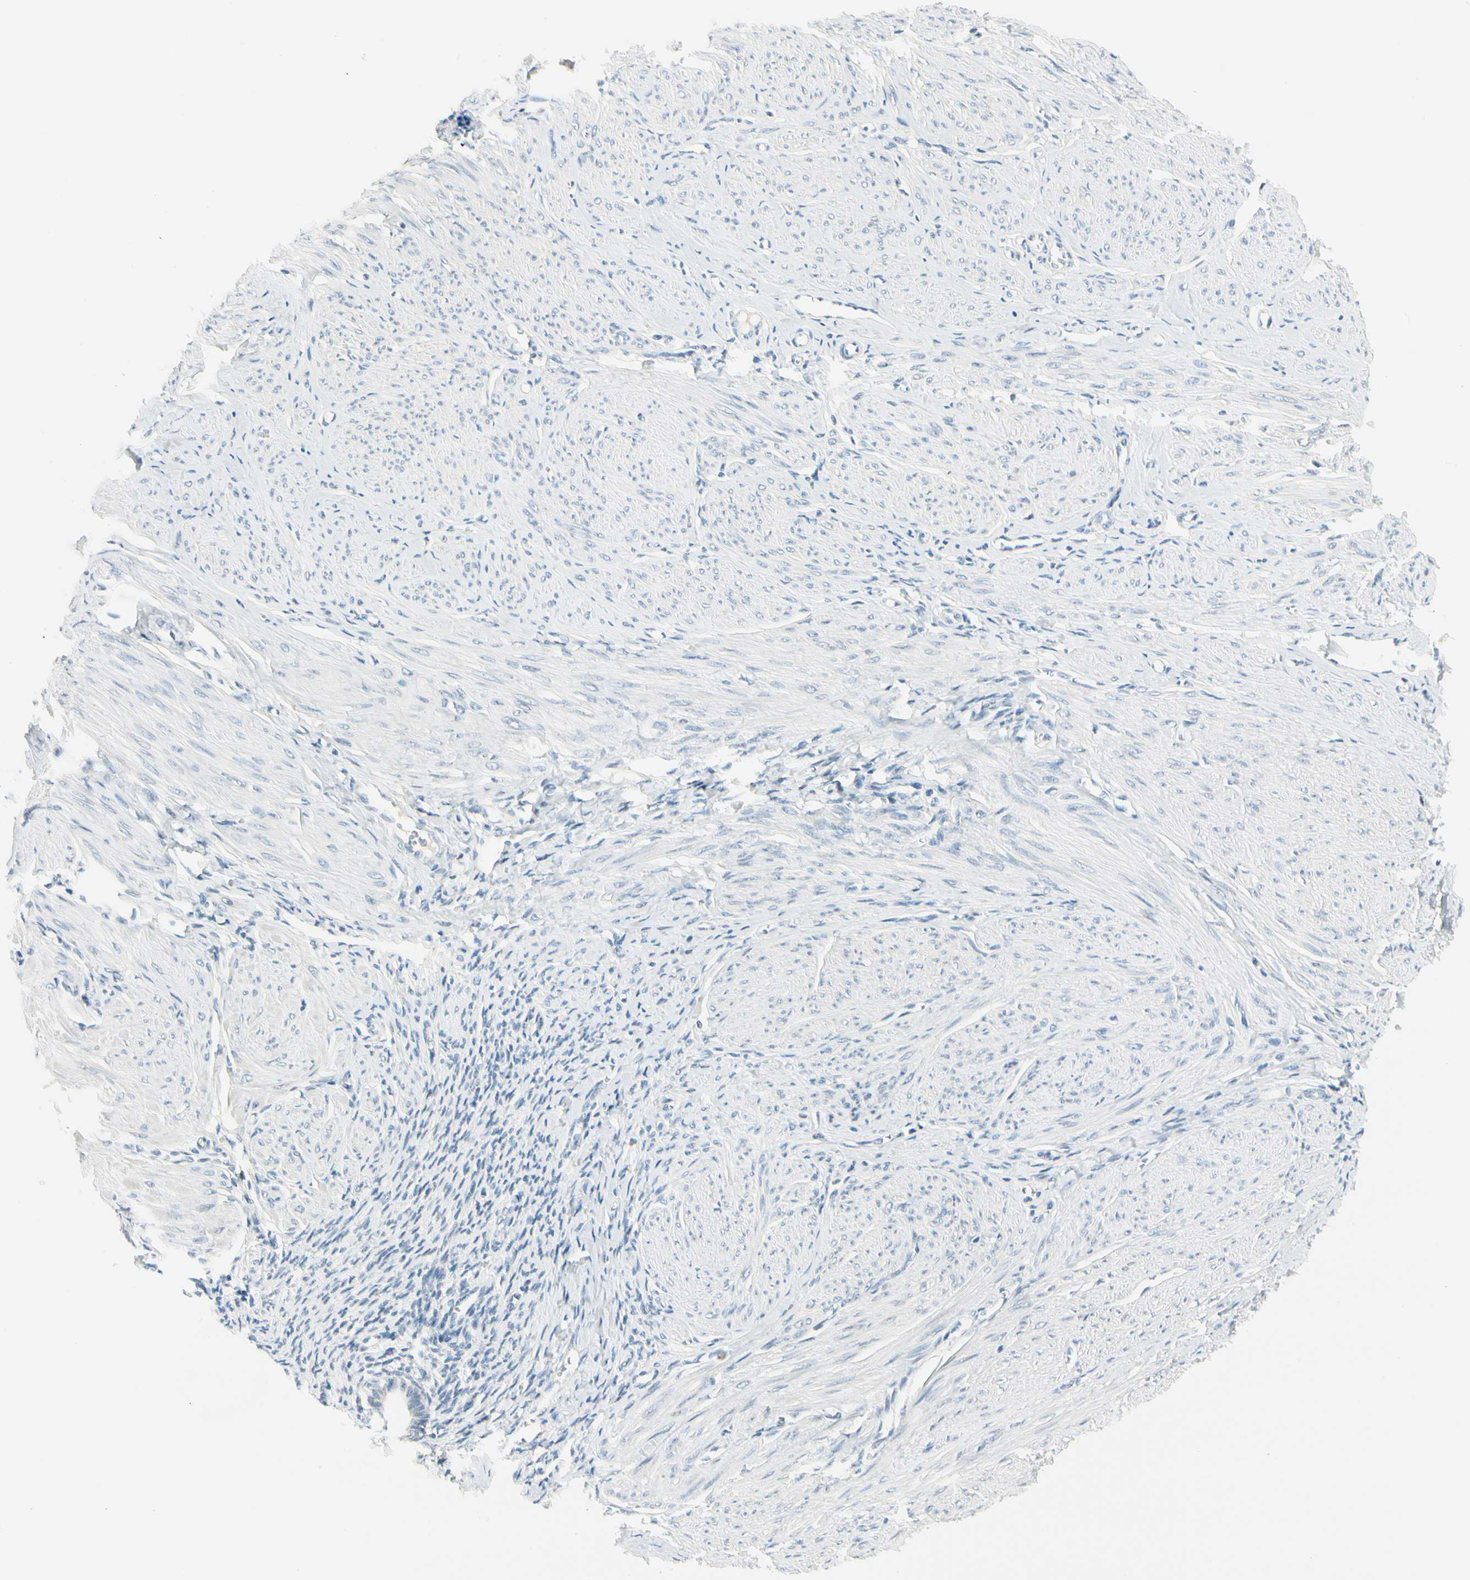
{"staining": {"intensity": "negative", "quantity": "none", "location": "none"}, "tissue": "smooth muscle", "cell_type": "Smooth muscle cells", "image_type": "normal", "snomed": [{"axis": "morphology", "description": "Normal tissue, NOS"}, {"axis": "topography", "description": "Uterus"}], "caption": "This is a micrograph of immunohistochemistry staining of unremarkable smooth muscle, which shows no expression in smooth muscle cells.", "gene": "ZSCAN1", "patient": {"sex": "female", "age": 45}}